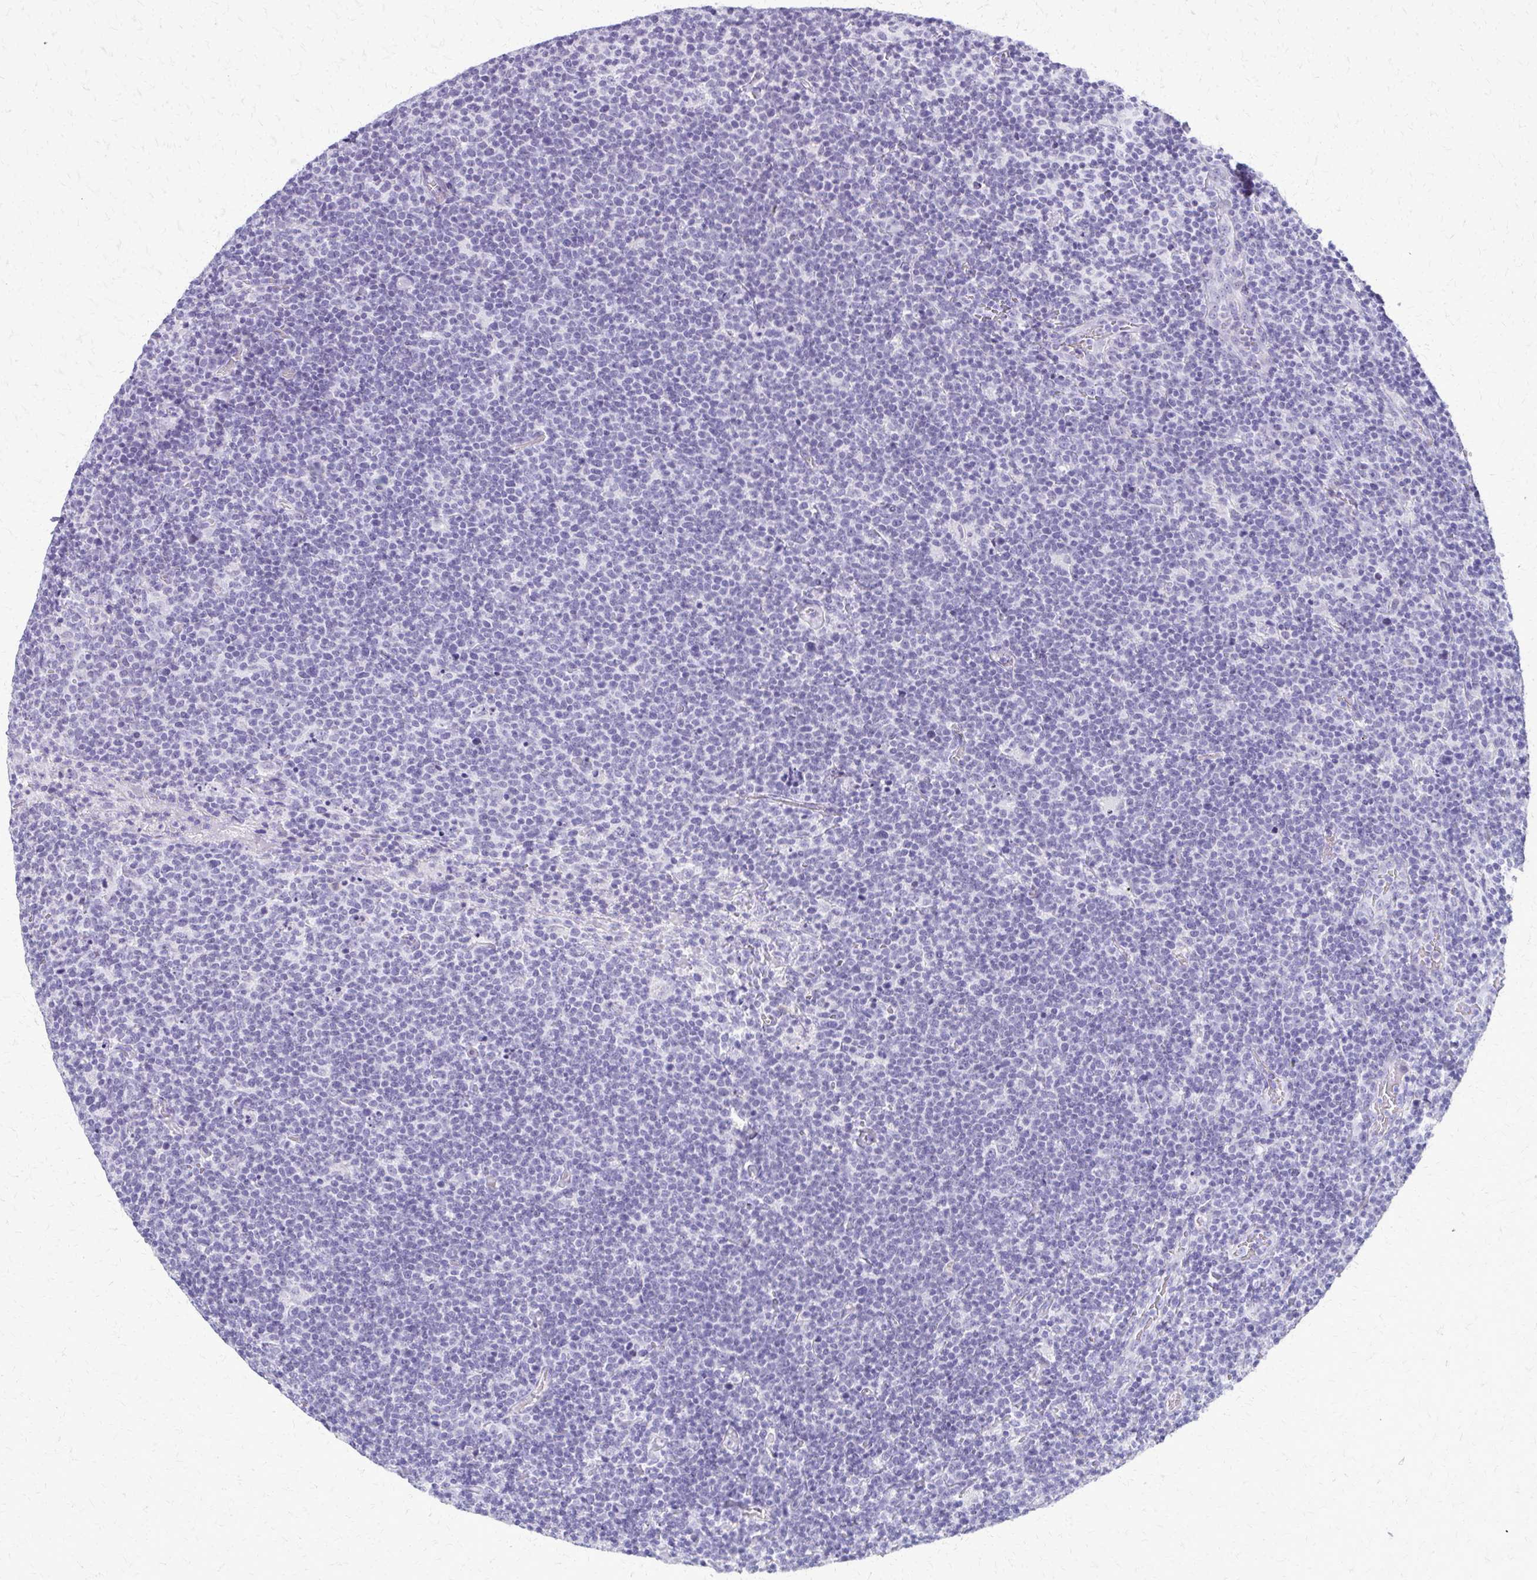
{"staining": {"intensity": "negative", "quantity": "none", "location": "none"}, "tissue": "lymphoma", "cell_type": "Tumor cells", "image_type": "cancer", "snomed": [{"axis": "morphology", "description": "Malignant lymphoma, non-Hodgkin's type, High grade"}, {"axis": "topography", "description": "Lymph node"}], "caption": "Lymphoma was stained to show a protein in brown. There is no significant staining in tumor cells. (DAB (3,3'-diaminobenzidine) immunohistochemistry (IHC) visualized using brightfield microscopy, high magnification).", "gene": "FAM162B", "patient": {"sex": "male", "age": 61}}